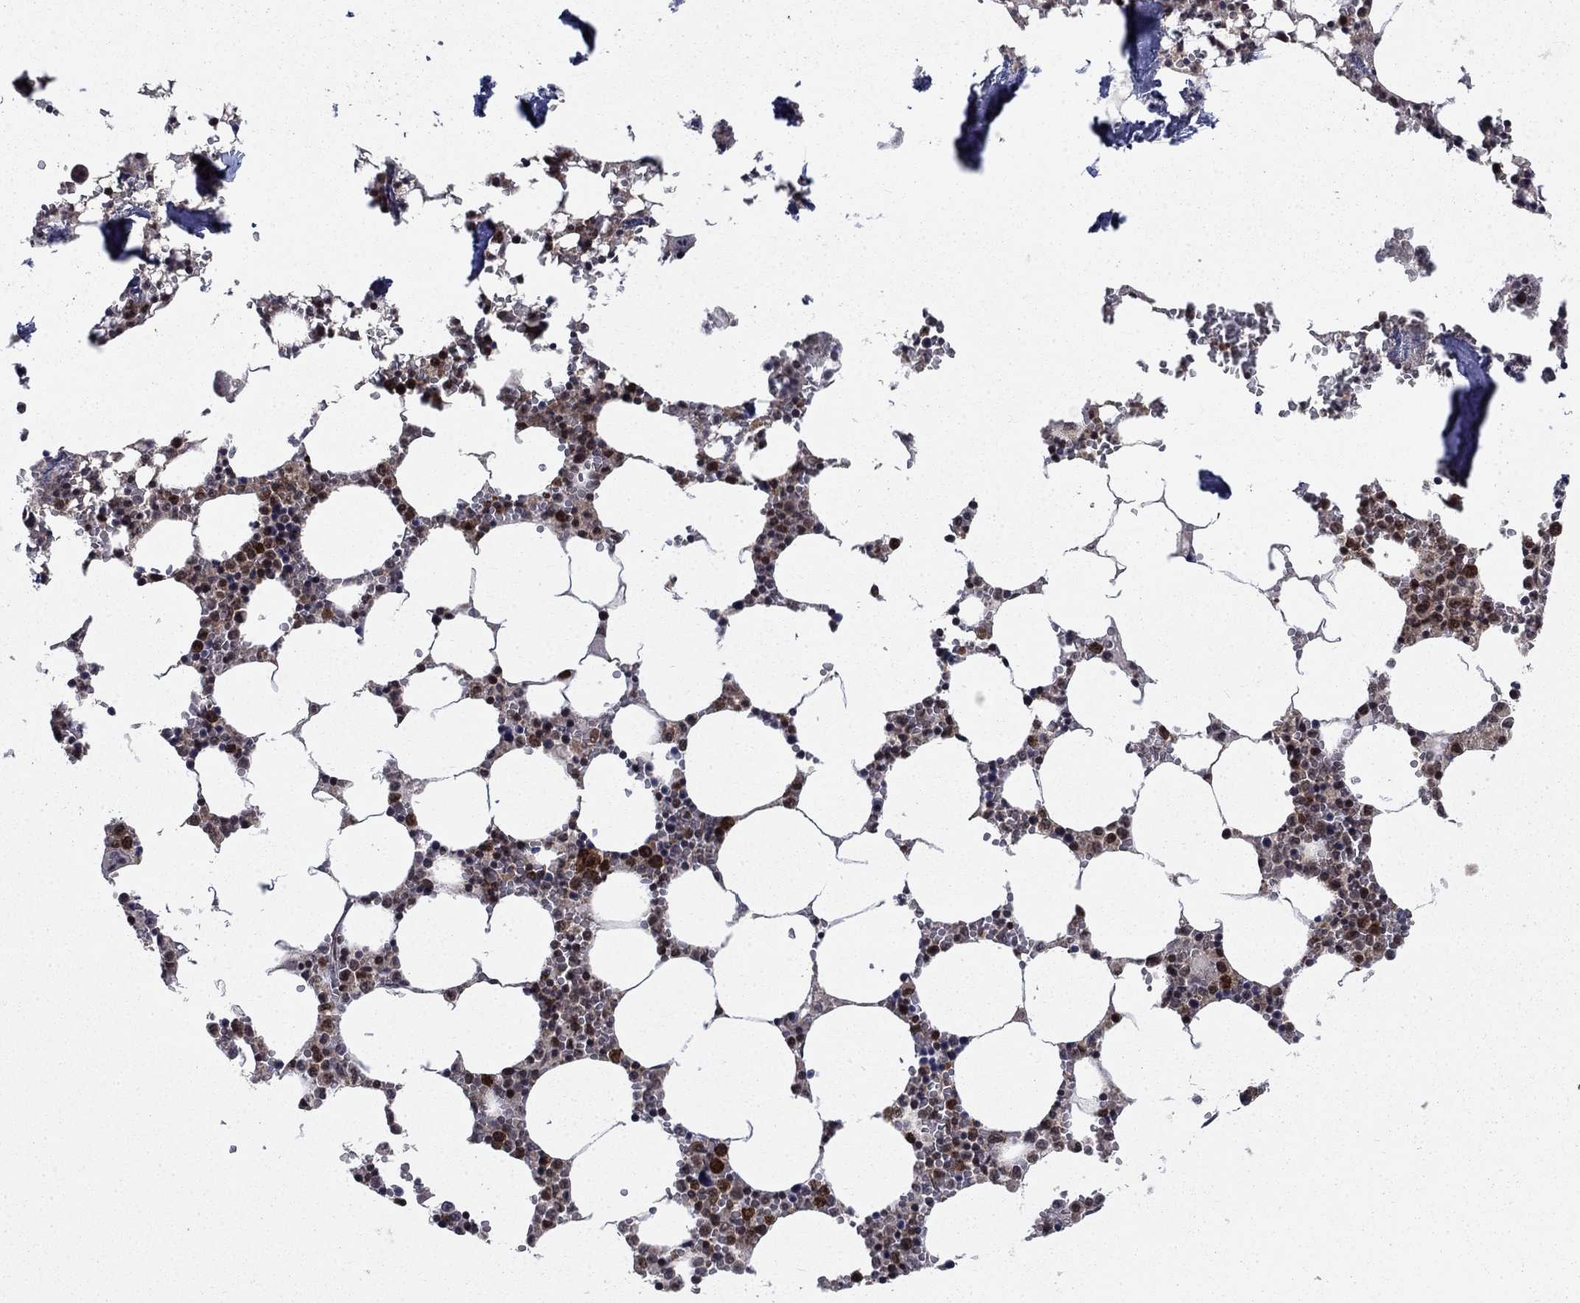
{"staining": {"intensity": "strong", "quantity": "25%-75%", "location": "nuclear"}, "tissue": "bone marrow", "cell_type": "Hematopoietic cells", "image_type": "normal", "snomed": [{"axis": "morphology", "description": "Normal tissue, NOS"}, {"axis": "topography", "description": "Bone marrow"}], "caption": "A high amount of strong nuclear expression is appreciated in approximately 25%-75% of hematopoietic cells in benign bone marrow. Nuclei are stained in blue.", "gene": "DNAJA1", "patient": {"sex": "female", "age": 64}}